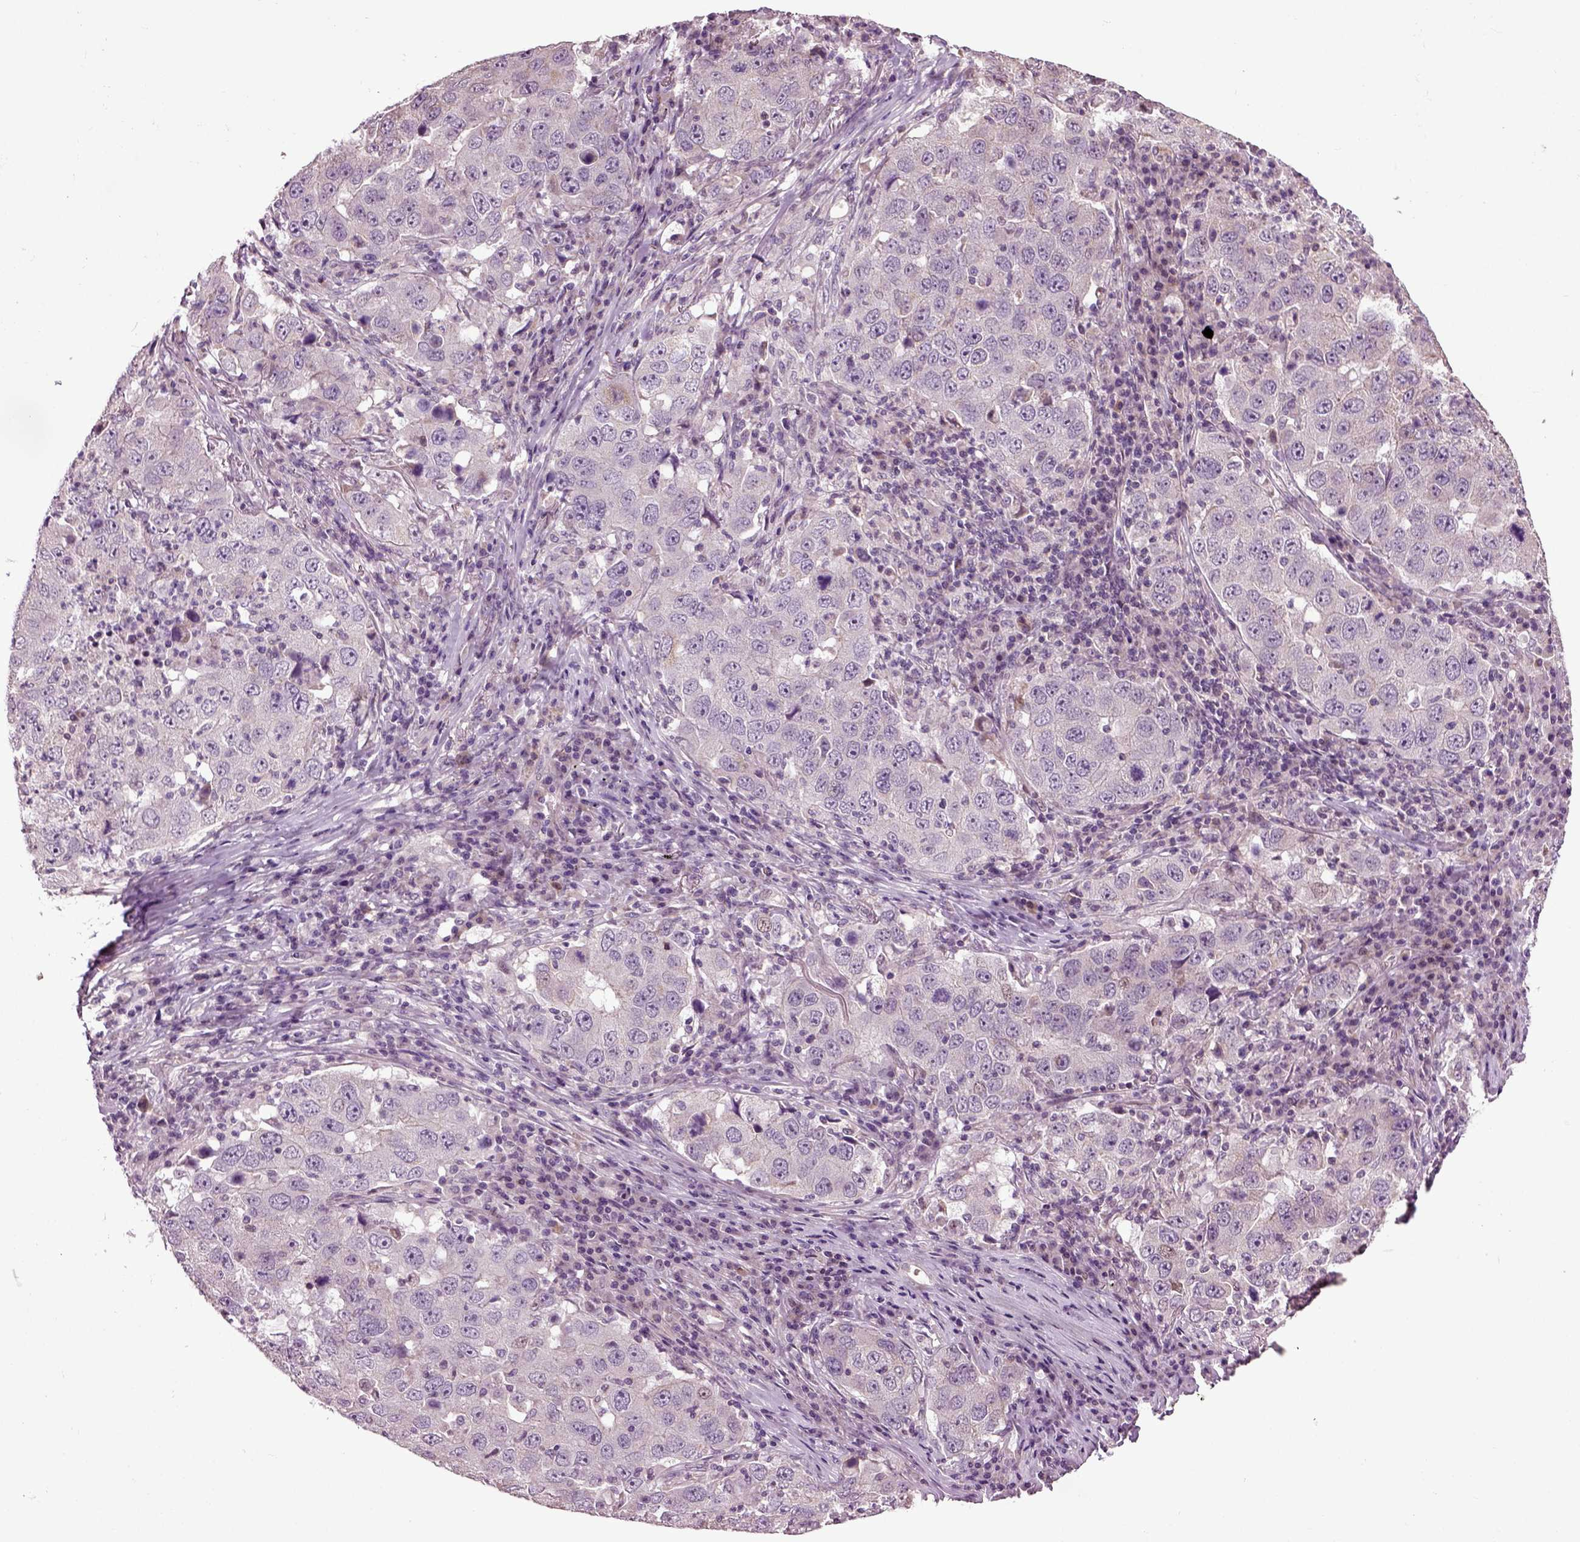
{"staining": {"intensity": "negative", "quantity": "none", "location": "none"}, "tissue": "lung cancer", "cell_type": "Tumor cells", "image_type": "cancer", "snomed": [{"axis": "morphology", "description": "Adenocarcinoma, NOS"}, {"axis": "topography", "description": "Lung"}], "caption": "This is an immunohistochemistry (IHC) histopathology image of human lung adenocarcinoma. There is no expression in tumor cells.", "gene": "HAGHL", "patient": {"sex": "male", "age": 73}}